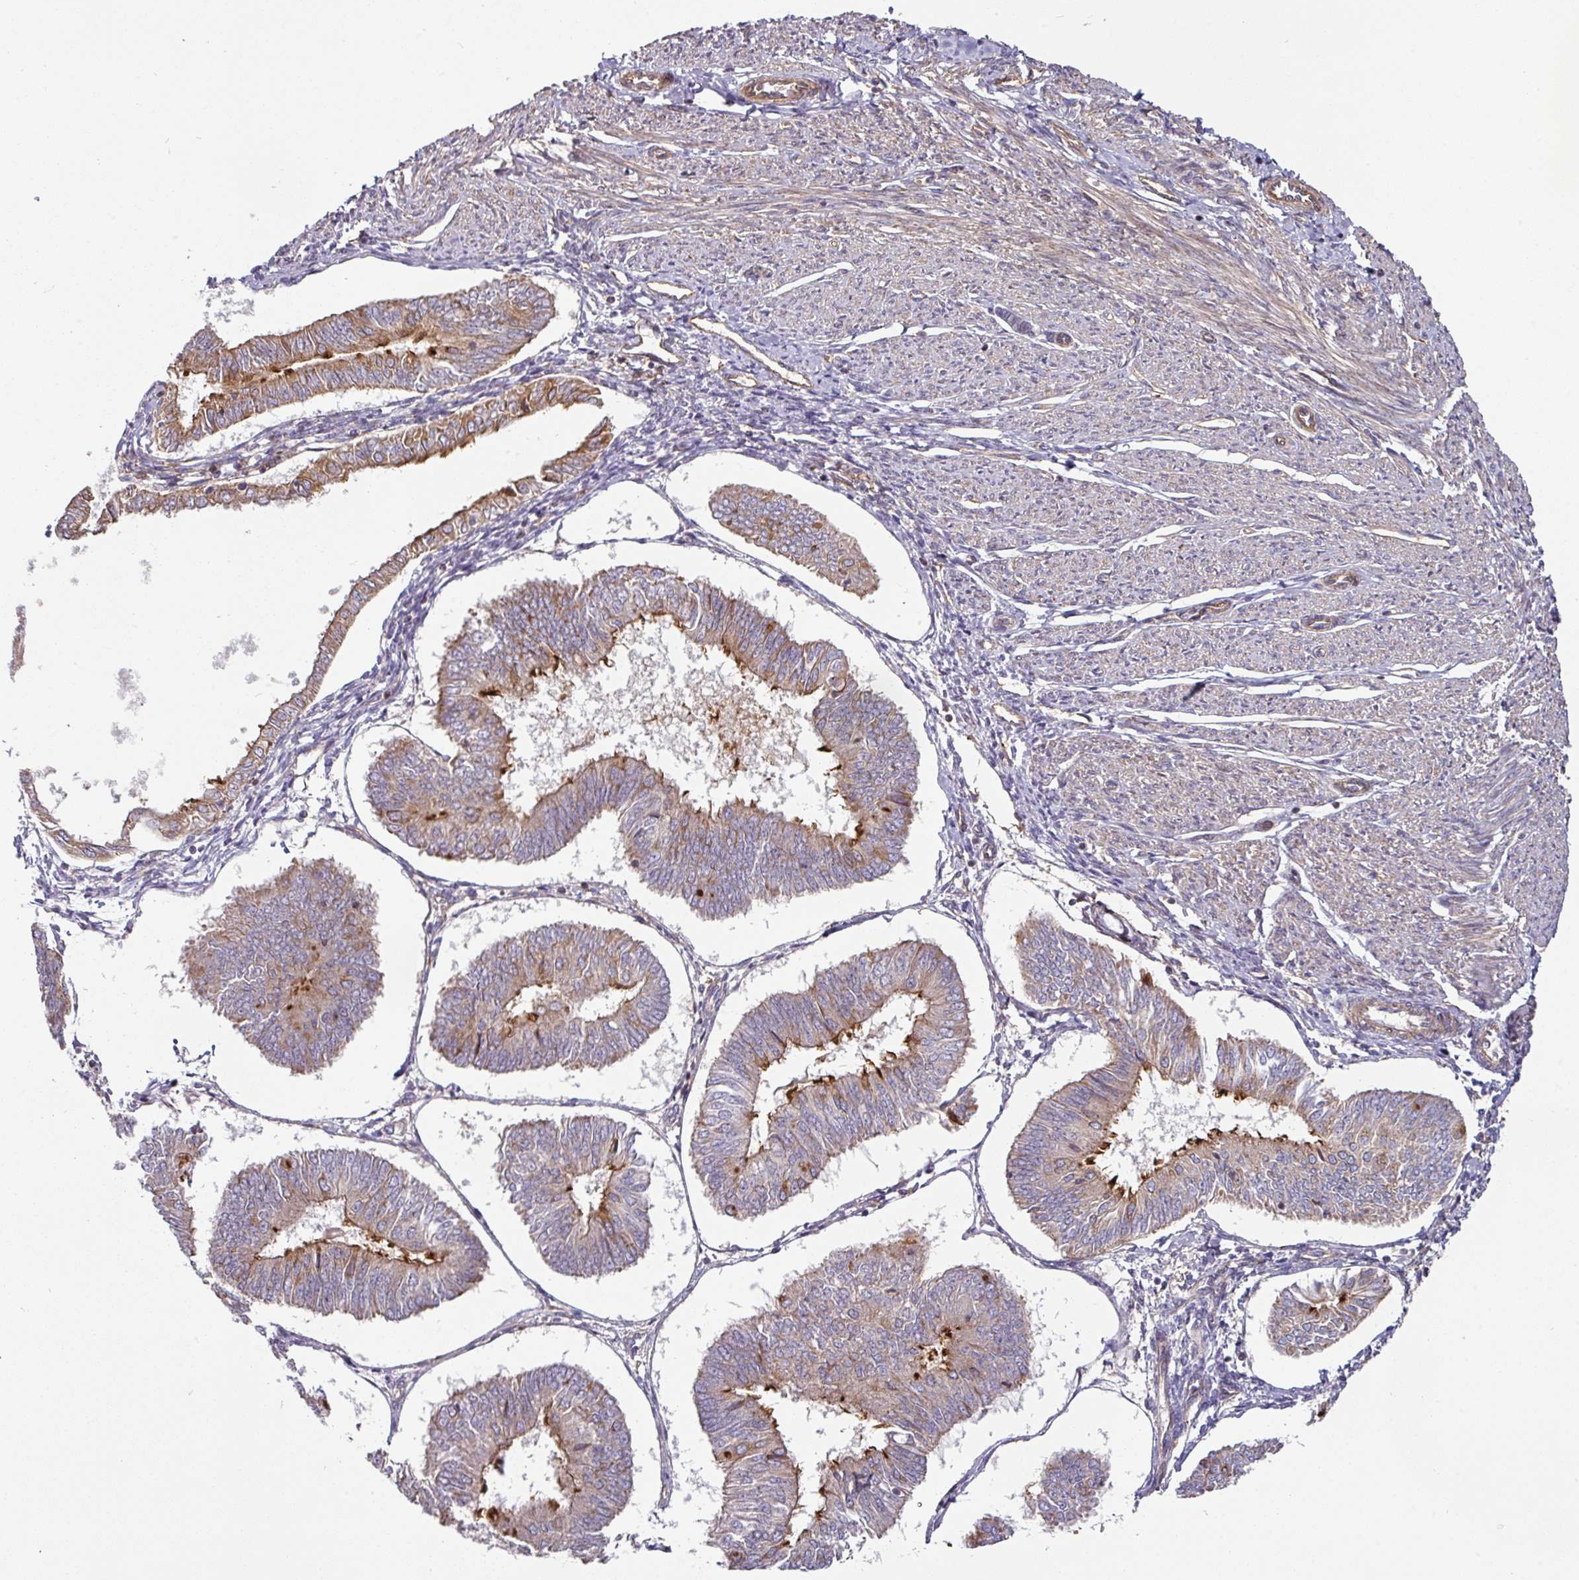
{"staining": {"intensity": "strong", "quantity": "<25%", "location": "cytoplasmic/membranous"}, "tissue": "endometrial cancer", "cell_type": "Tumor cells", "image_type": "cancer", "snomed": [{"axis": "morphology", "description": "Adenocarcinoma, NOS"}, {"axis": "topography", "description": "Endometrium"}], "caption": "Human endometrial adenocarcinoma stained for a protein (brown) reveals strong cytoplasmic/membranous positive staining in about <25% of tumor cells.", "gene": "CASP2", "patient": {"sex": "female", "age": 58}}